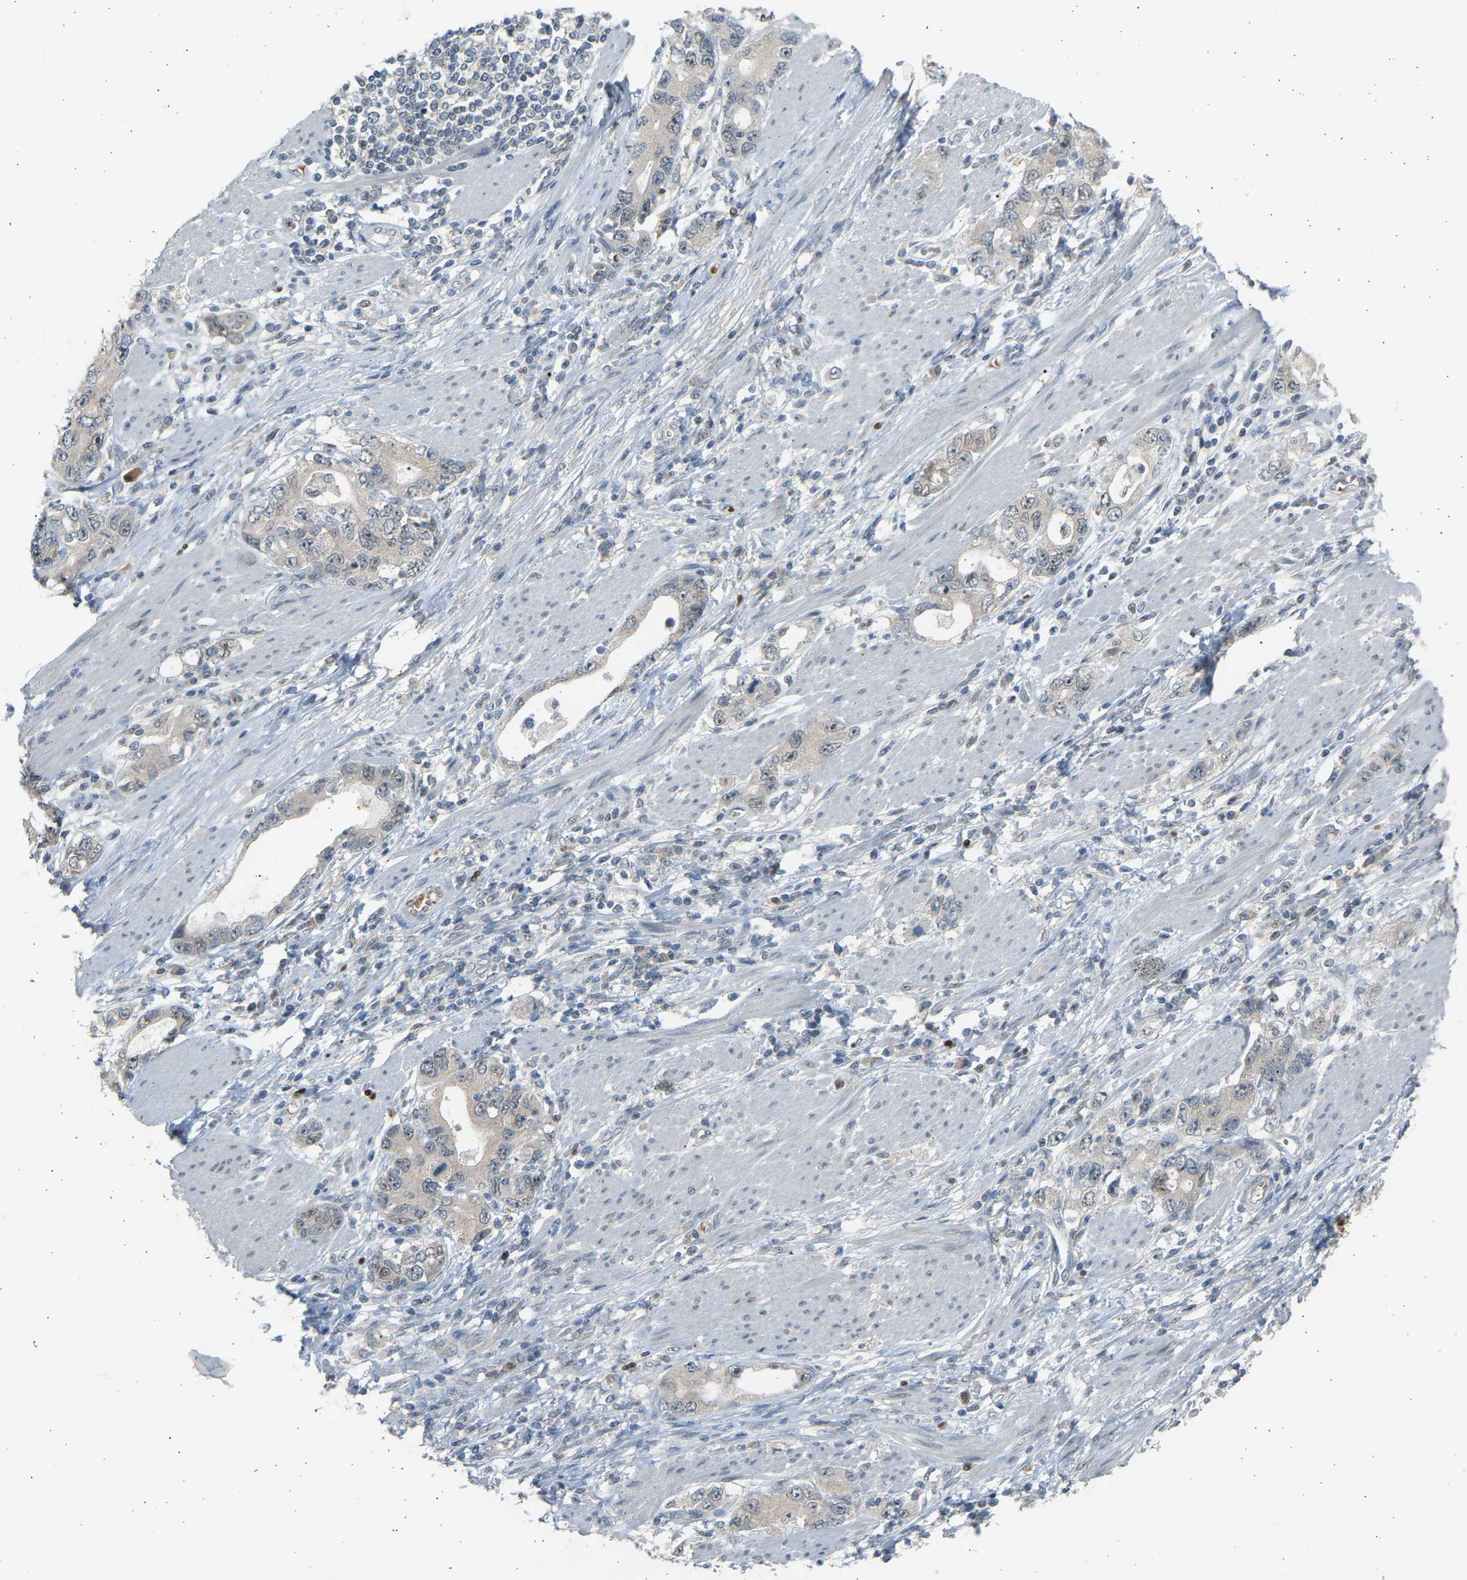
{"staining": {"intensity": "weak", "quantity": "<25%", "location": "nuclear"}, "tissue": "stomach cancer", "cell_type": "Tumor cells", "image_type": "cancer", "snomed": [{"axis": "morphology", "description": "Adenocarcinoma, NOS"}, {"axis": "topography", "description": "Stomach, lower"}], "caption": "Immunohistochemical staining of human stomach cancer (adenocarcinoma) shows no significant positivity in tumor cells.", "gene": "BIRC2", "patient": {"sex": "female", "age": 93}}